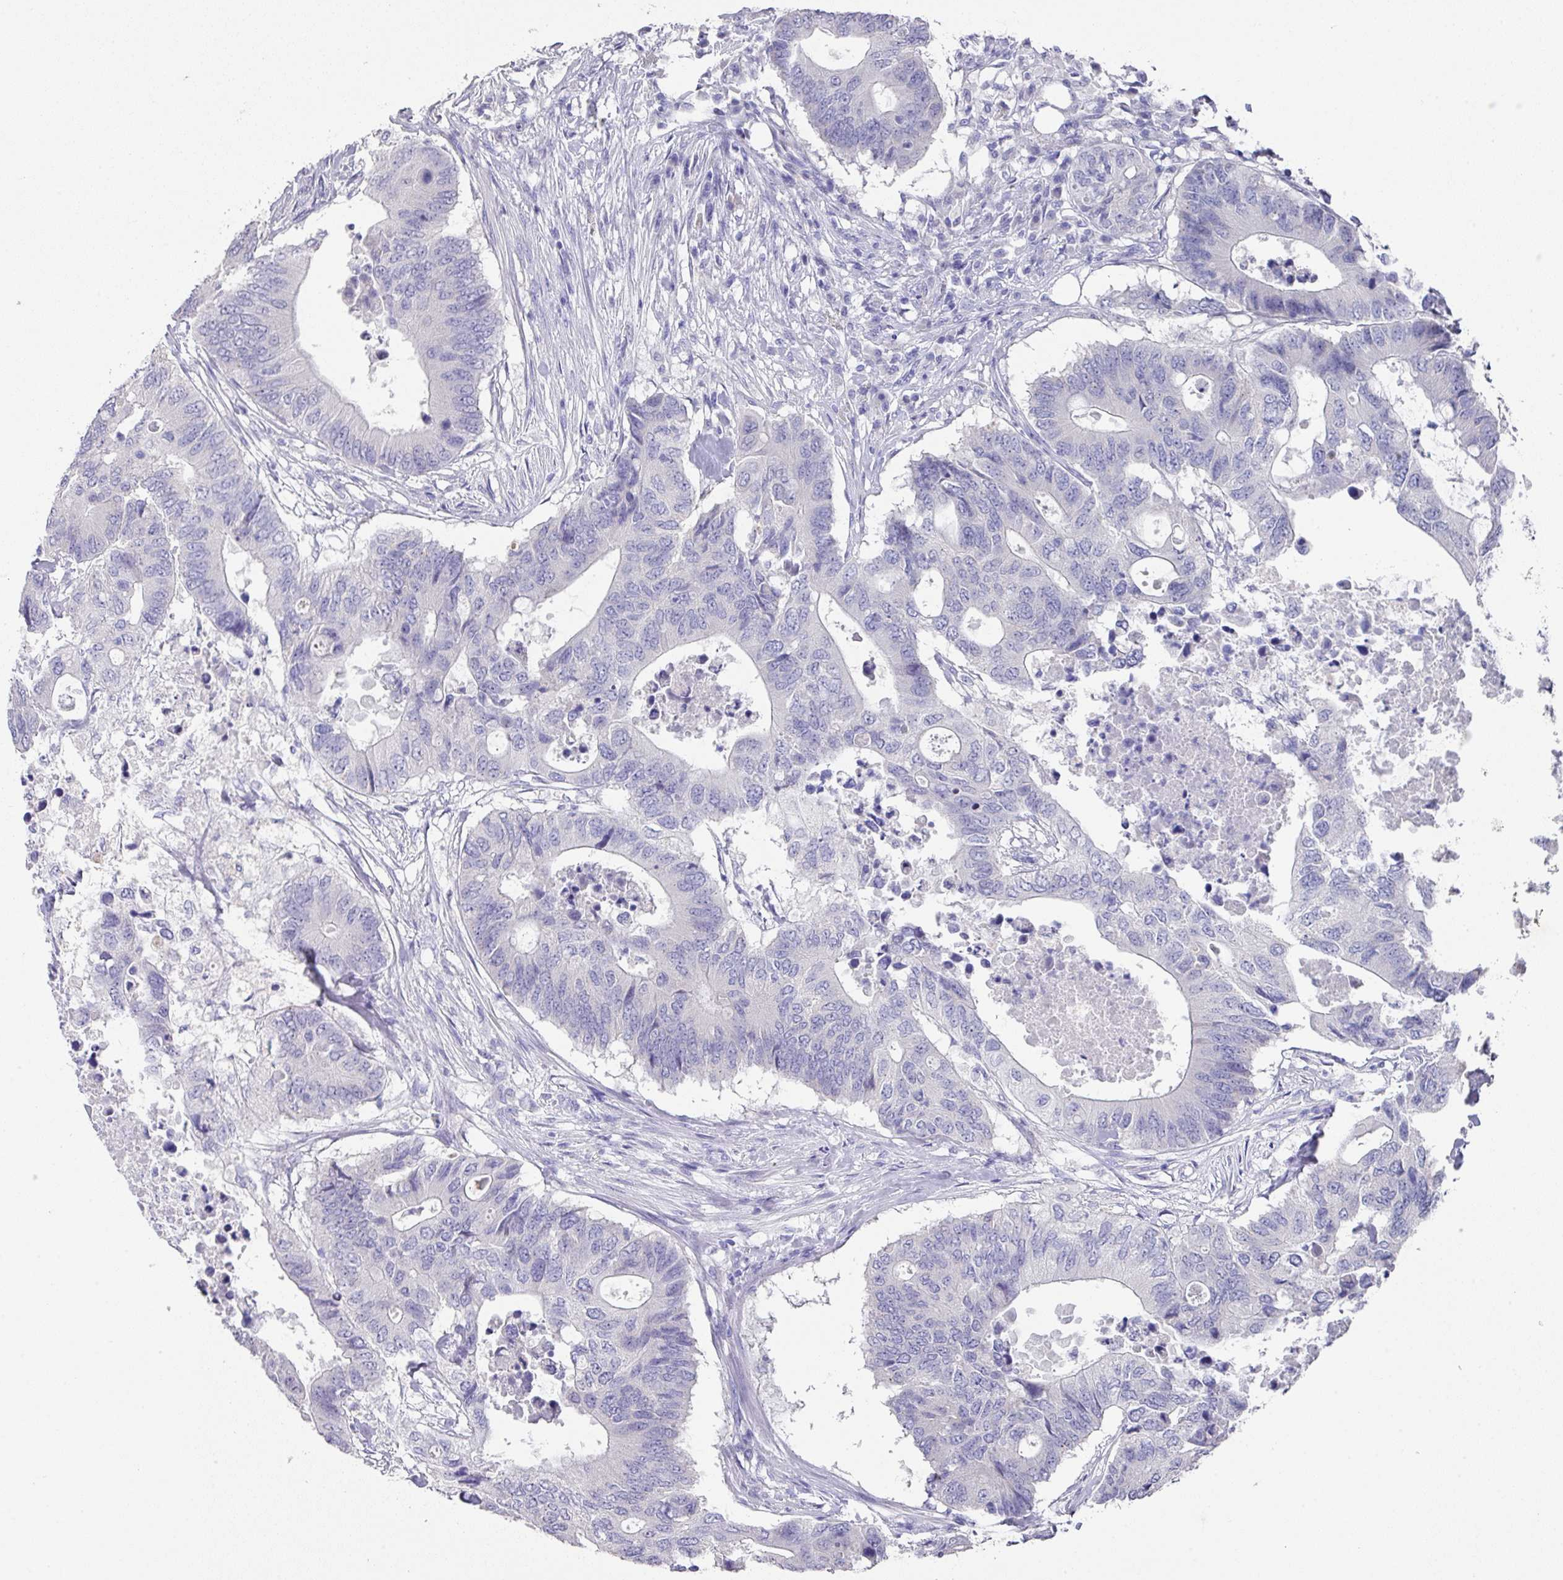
{"staining": {"intensity": "negative", "quantity": "none", "location": "none"}, "tissue": "colorectal cancer", "cell_type": "Tumor cells", "image_type": "cancer", "snomed": [{"axis": "morphology", "description": "Adenocarcinoma, NOS"}, {"axis": "topography", "description": "Colon"}], "caption": "IHC micrograph of neoplastic tissue: human colorectal adenocarcinoma stained with DAB shows no significant protein positivity in tumor cells.", "gene": "DAZL", "patient": {"sex": "male", "age": 71}}